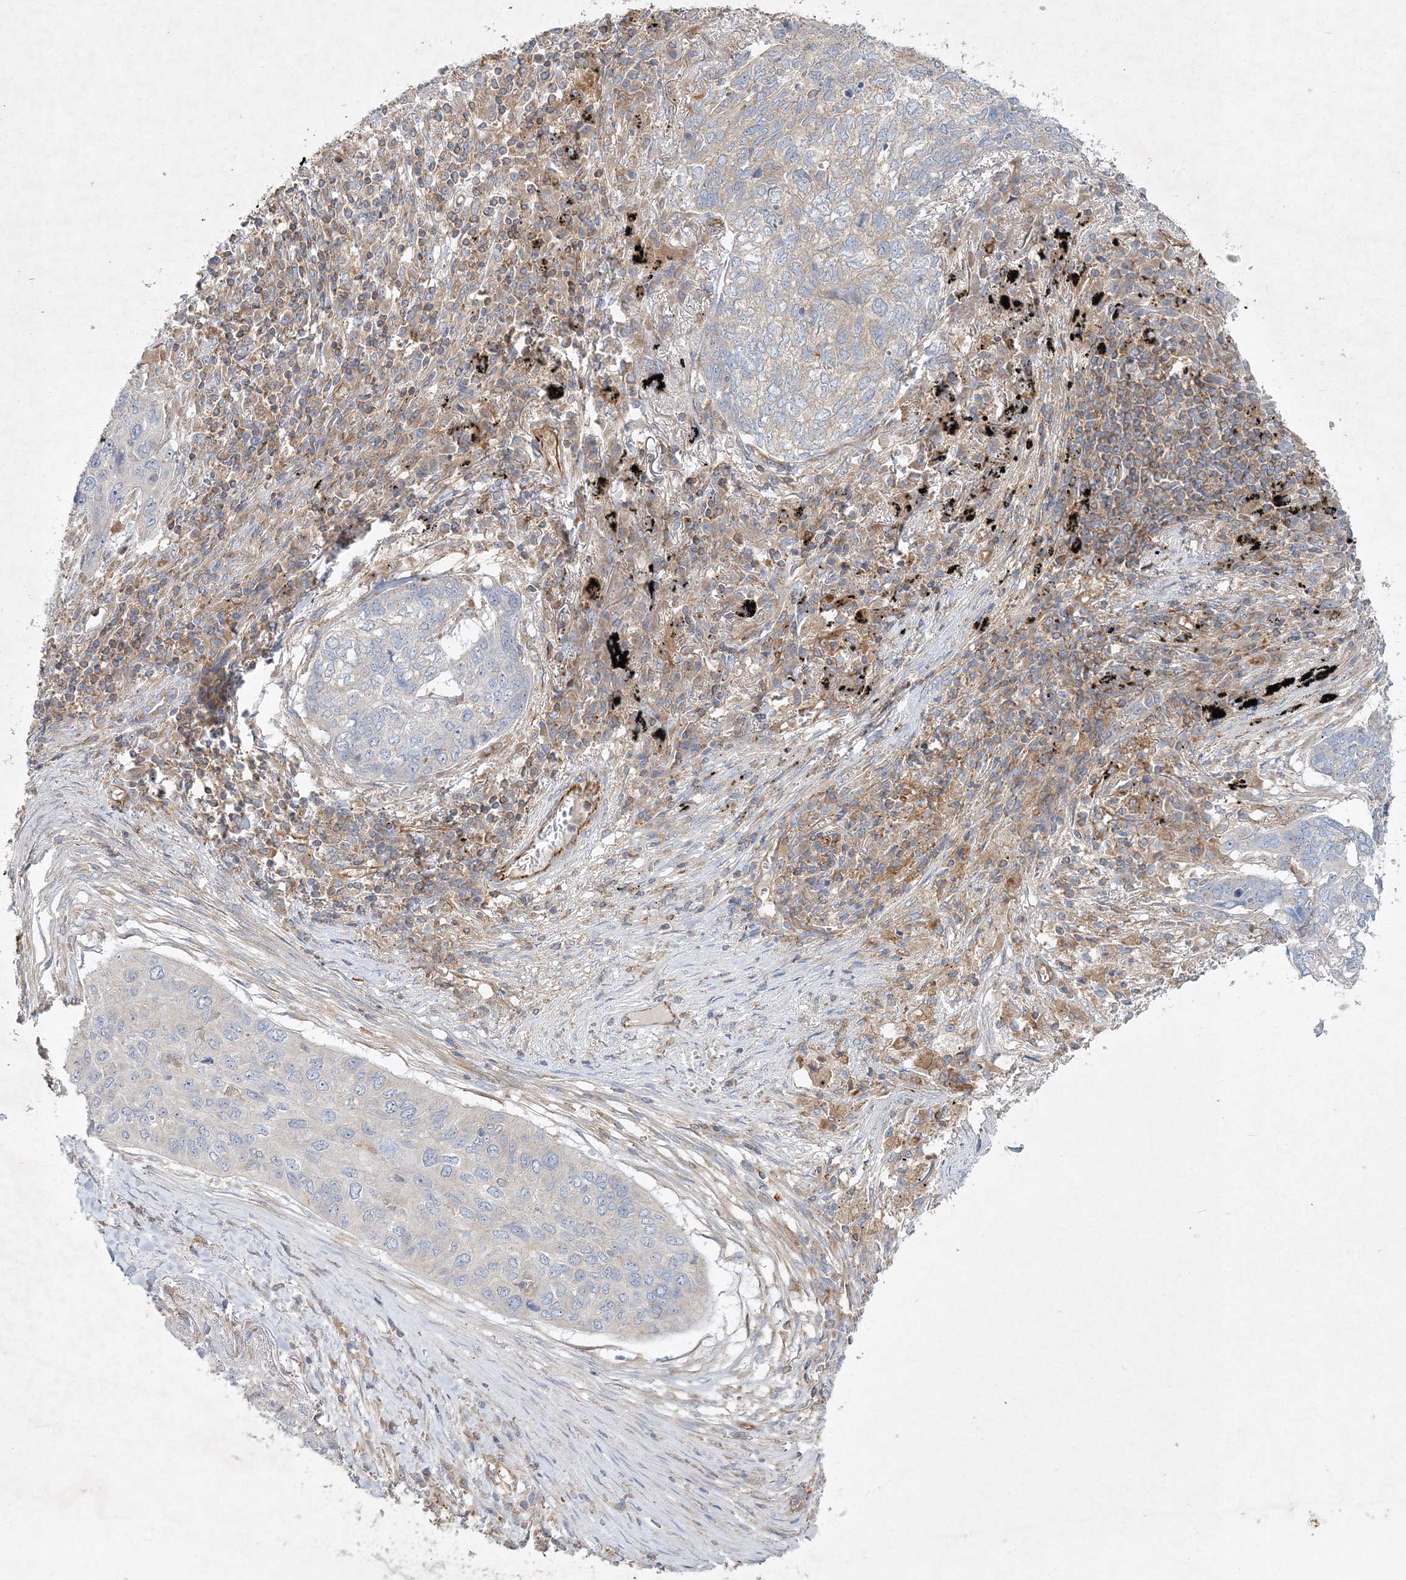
{"staining": {"intensity": "negative", "quantity": "none", "location": "none"}, "tissue": "lung cancer", "cell_type": "Tumor cells", "image_type": "cancer", "snomed": [{"axis": "morphology", "description": "Squamous cell carcinoma, NOS"}, {"axis": "topography", "description": "Lung"}], "caption": "This is an immunohistochemistry image of human lung cancer (squamous cell carcinoma). There is no staining in tumor cells.", "gene": "WDR37", "patient": {"sex": "female", "age": 63}}